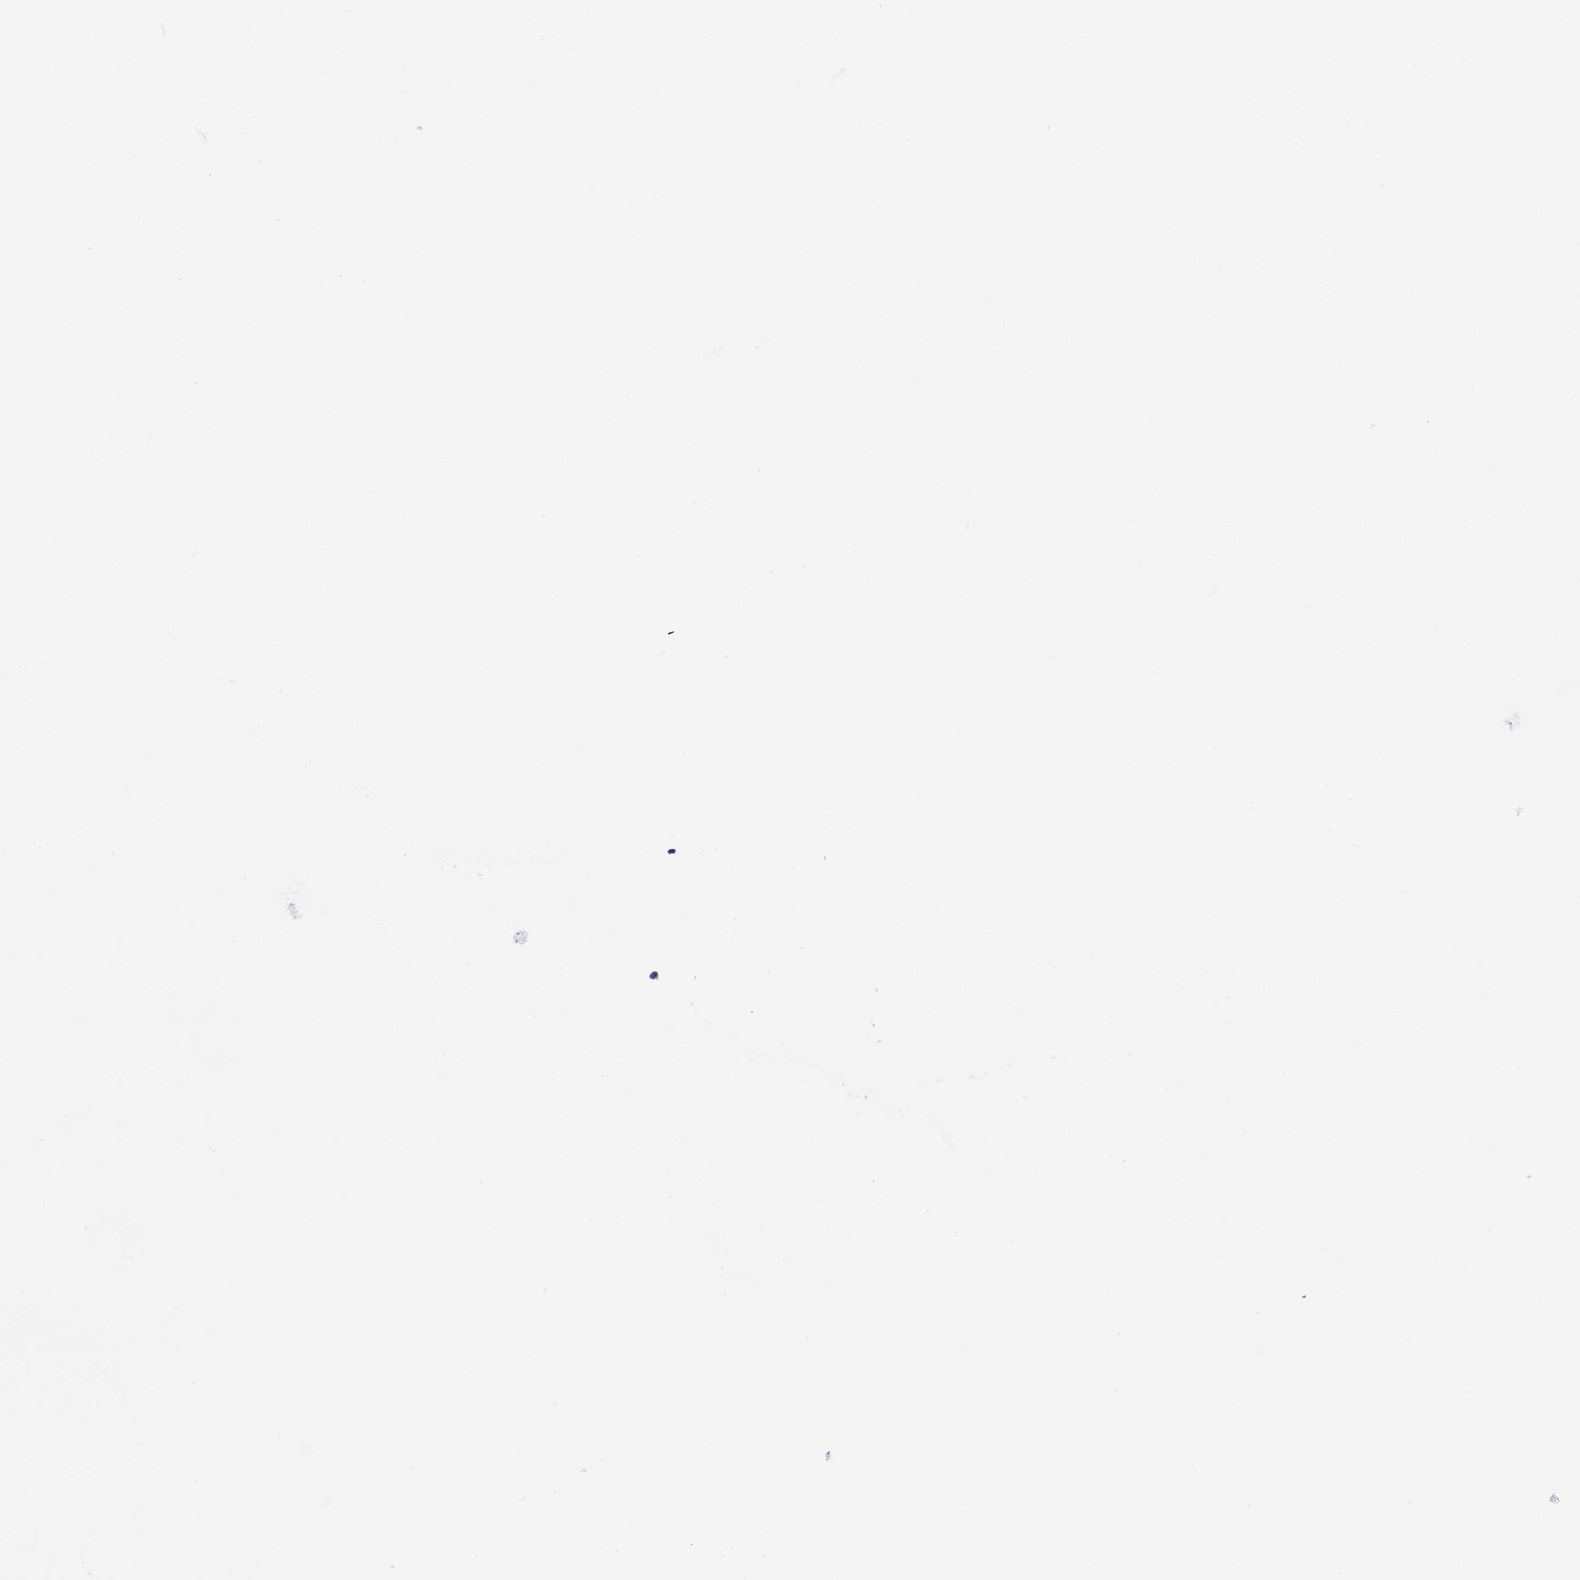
{"staining": {"intensity": "negative", "quantity": "none", "location": "none"}, "tissue": "lymphoma", "cell_type": "Tumor cells", "image_type": "cancer", "snomed": [{"axis": "morphology", "description": "Hodgkin's disease, NOS"}, {"axis": "topography", "description": "Lymph node"}], "caption": "DAB (3,3'-diaminobenzidine) immunohistochemical staining of Hodgkin's disease shows no significant staining in tumor cells.", "gene": "TMEM247", "patient": {"sex": "male", "age": 70}}